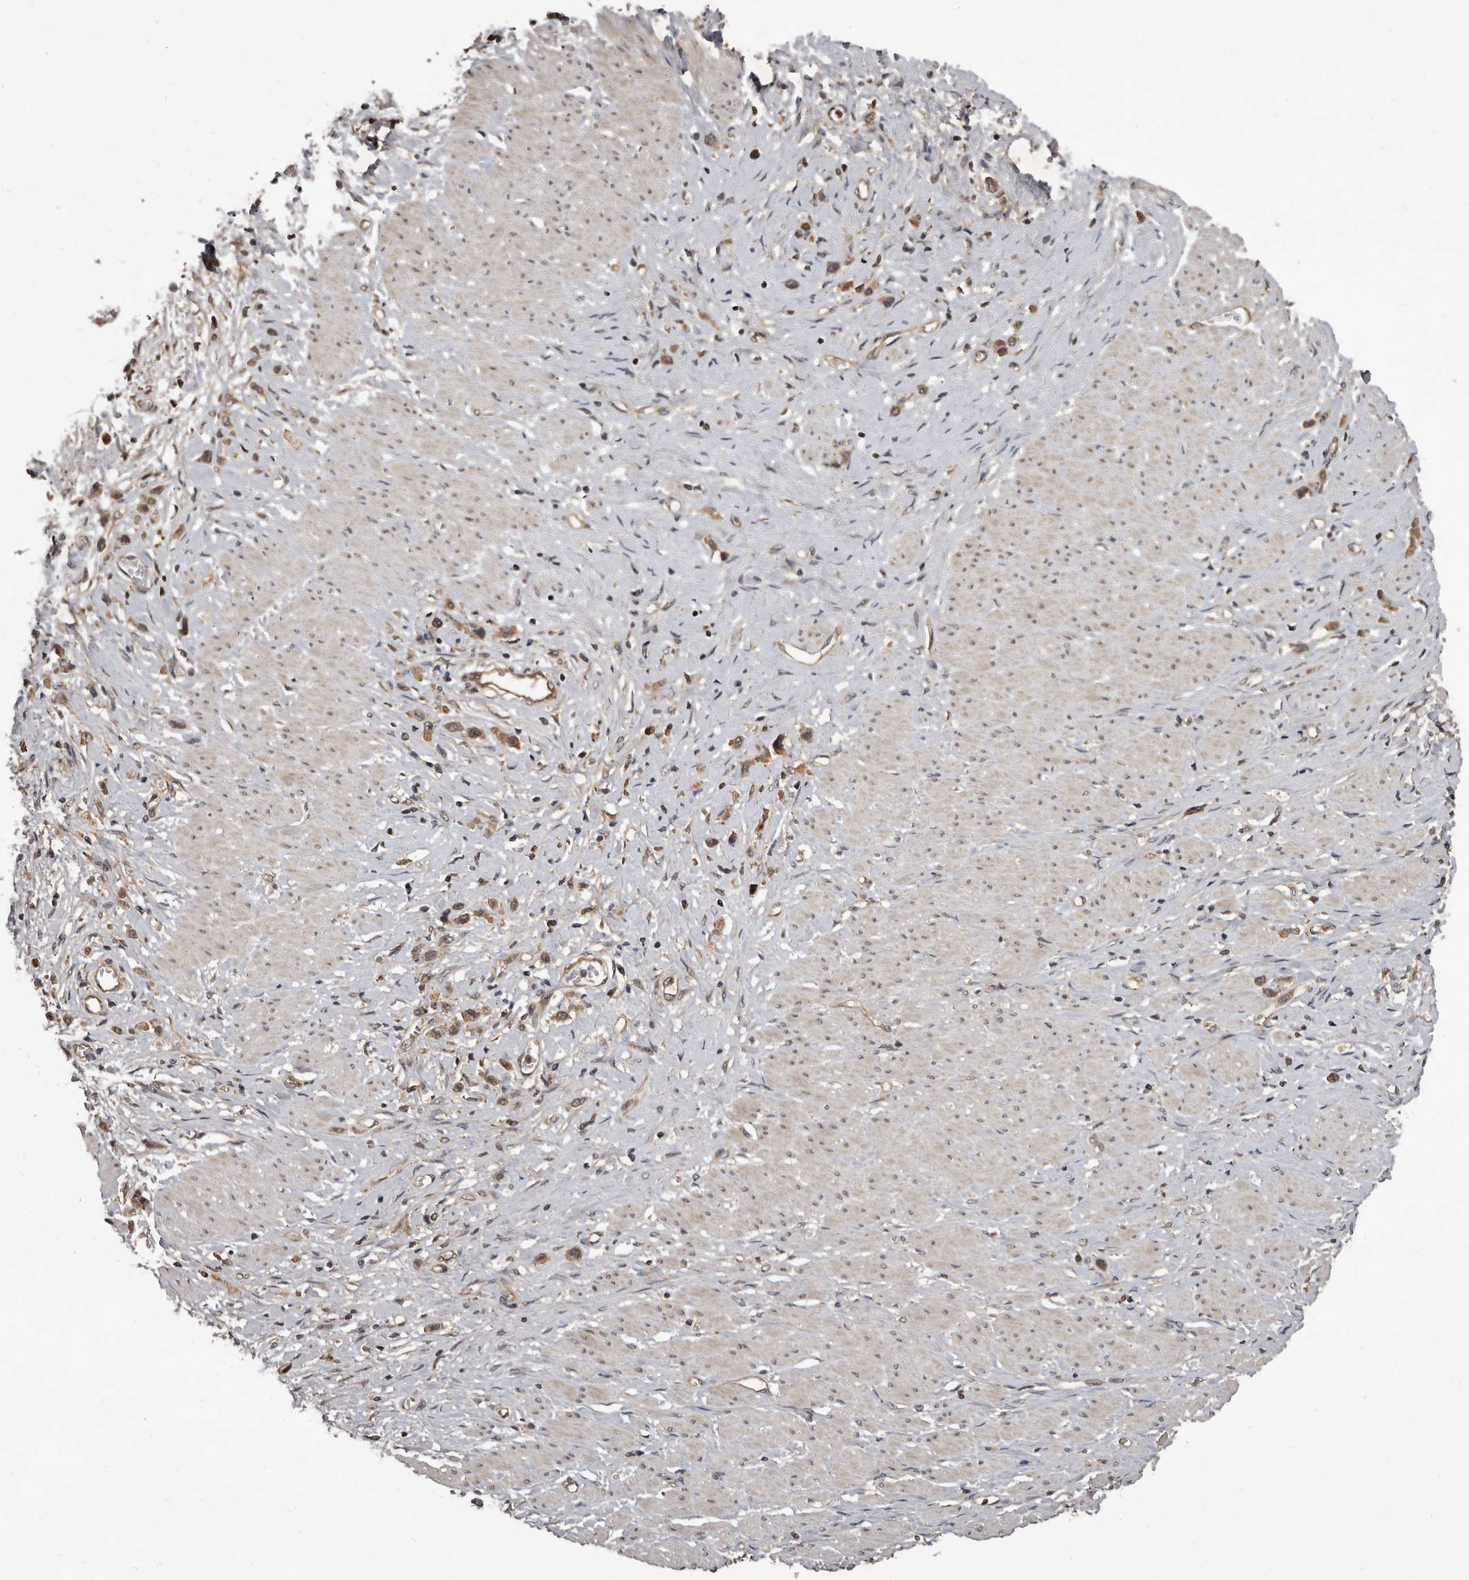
{"staining": {"intensity": "moderate", "quantity": ">75%", "location": "cytoplasmic/membranous"}, "tissue": "stomach cancer", "cell_type": "Tumor cells", "image_type": "cancer", "snomed": [{"axis": "morphology", "description": "Adenocarcinoma, NOS"}, {"axis": "topography", "description": "Stomach"}], "caption": "Immunohistochemical staining of human stomach cancer (adenocarcinoma) shows medium levels of moderate cytoplasmic/membranous positivity in about >75% of tumor cells. (DAB = brown stain, brightfield microscopy at high magnification).", "gene": "AHR", "patient": {"sex": "female", "age": 65}}